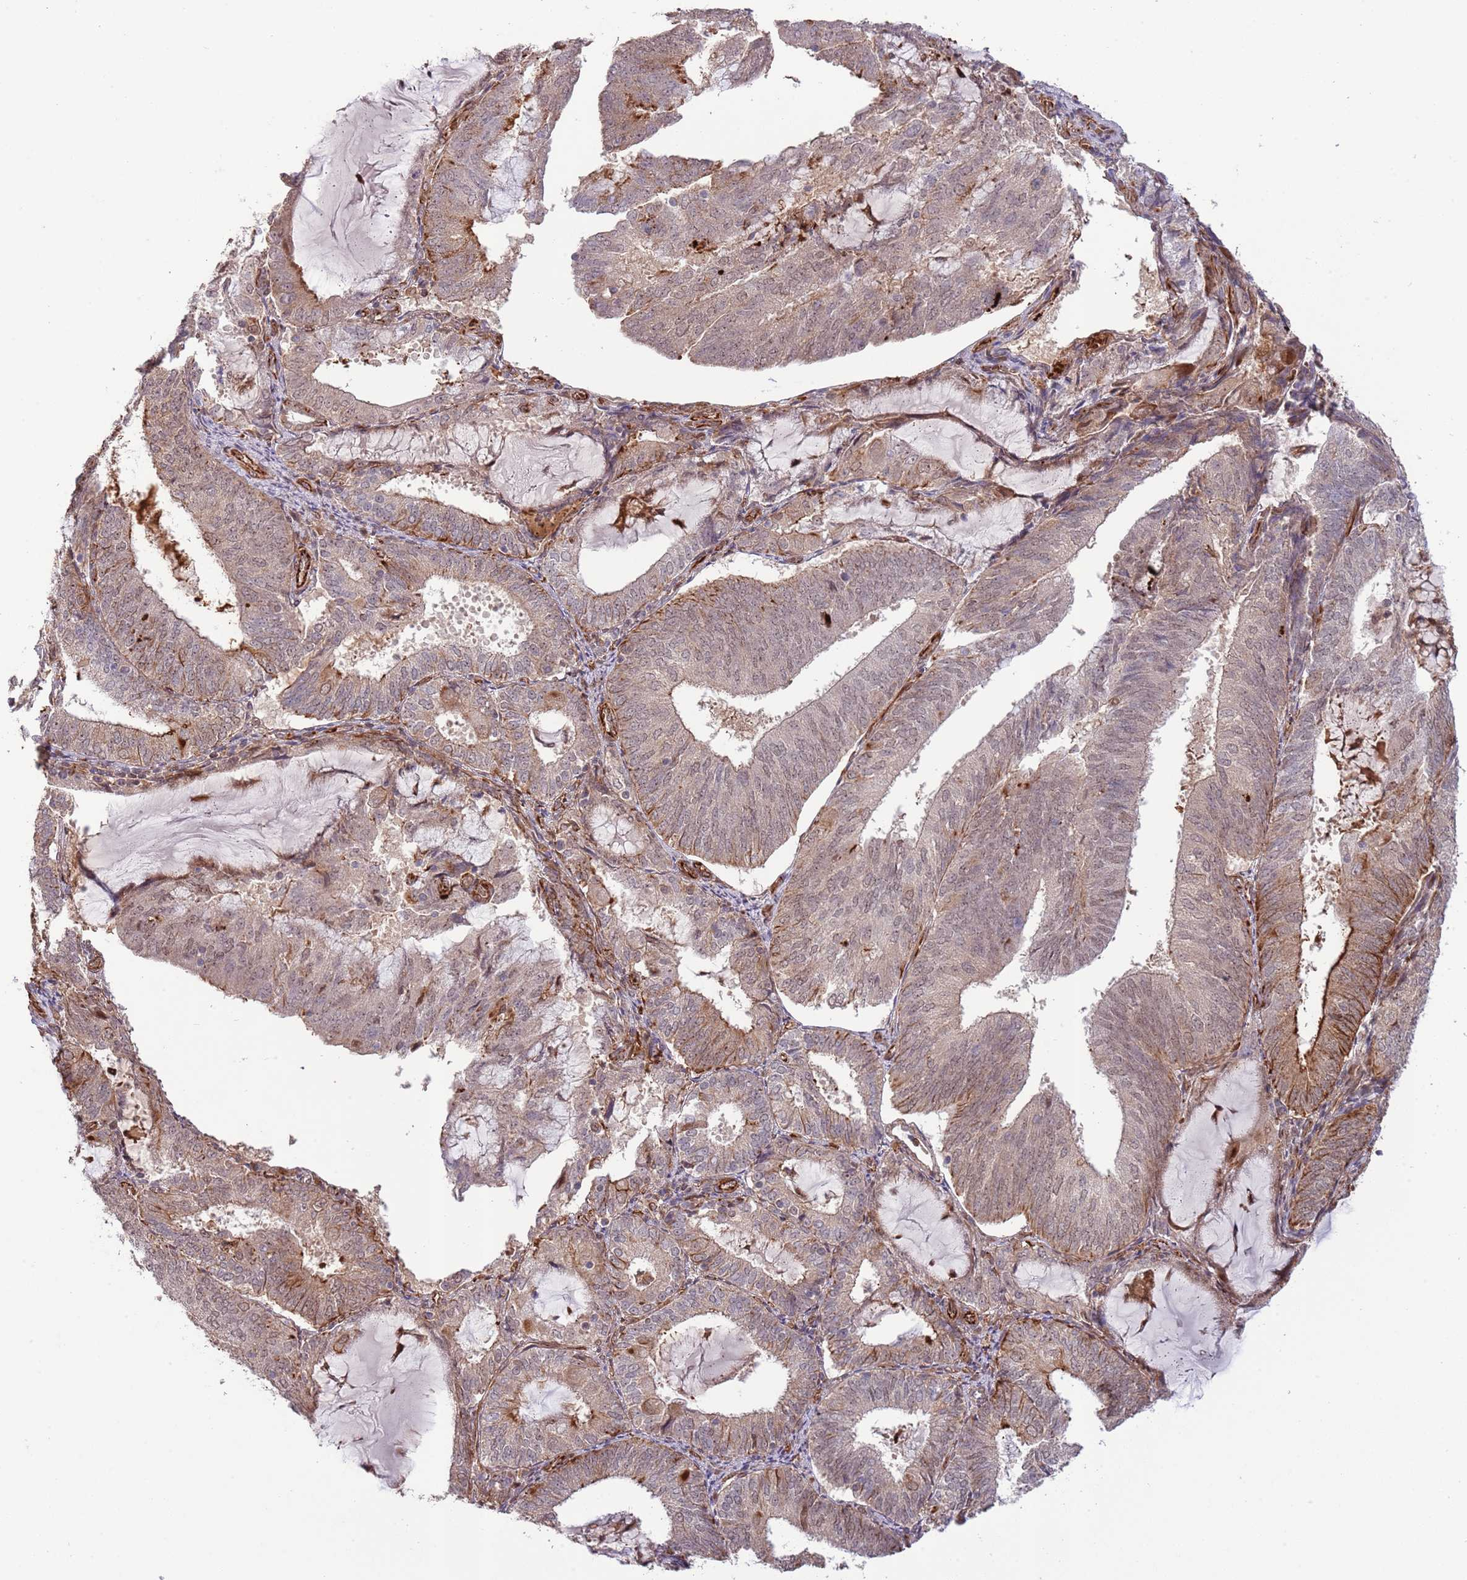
{"staining": {"intensity": "weak", "quantity": "<25%", "location": "cytoplasmic/membranous"}, "tissue": "endometrial cancer", "cell_type": "Tumor cells", "image_type": "cancer", "snomed": [{"axis": "morphology", "description": "Adenocarcinoma, NOS"}, {"axis": "topography", "description": "Endometrium"}], "caption": "Tumor cells show no significant expression in adenocarcinoma (endometrial). (DAB immunohistochemistry (IHC) with hematoxylin counter stain).", "gene": "NEK3", "patient": {"sex": "female", "age": 81}}